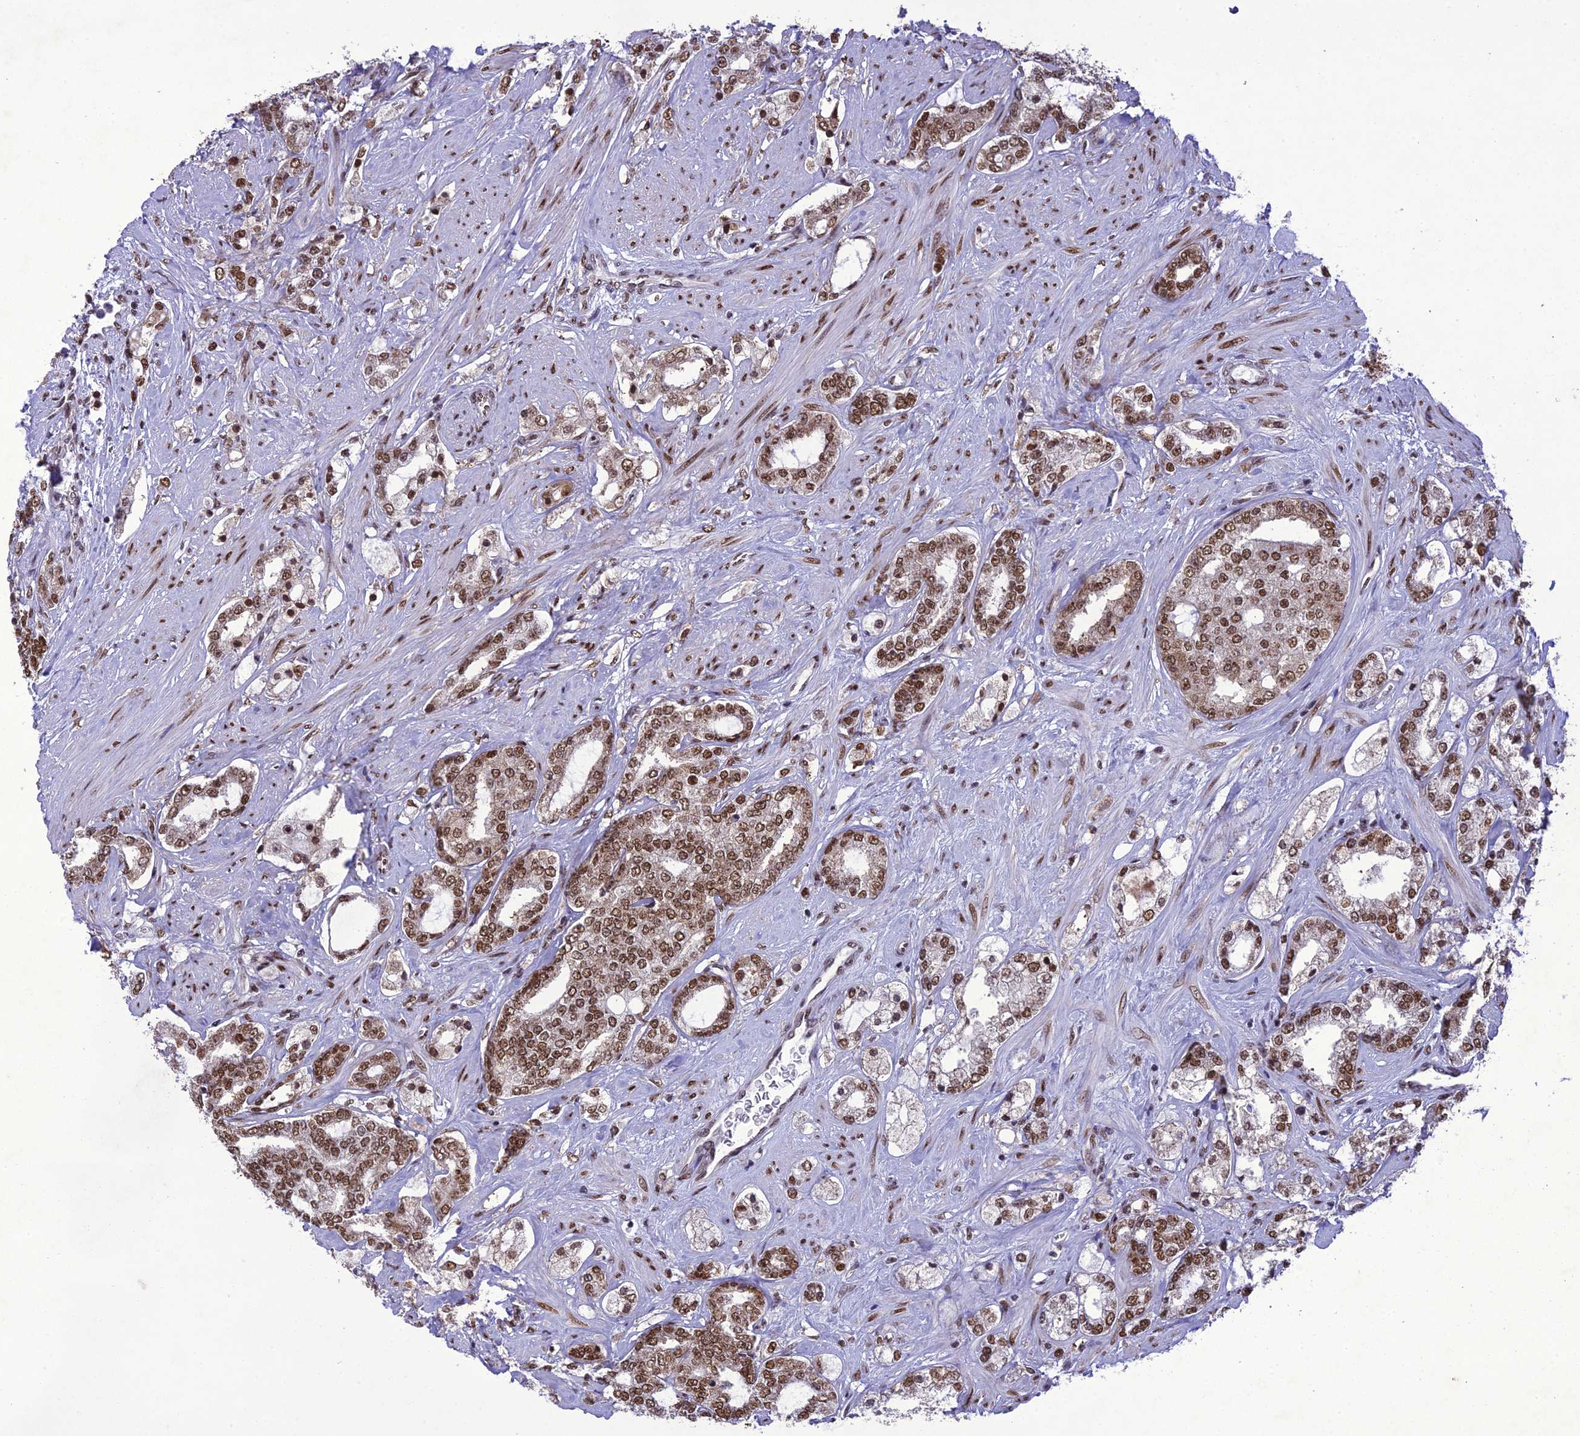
{"staining": {"intensity": "strong", "quantity": ">75%", "location": "nuclear"}, "tissue": "prostate cancer", "cell_type": "Tumor cells", "image_type": "cancer", "snomed": [{"axis": "morphology", "description": "Adenocarcinoma, High grade"}, {"axis": "topography", "description": "Prostate"}], "caption": "Protein analysis of prostate cancer tissue shows strong nuclear staining in approximately >75% of tumor cells.", "gene": "DDX1", "patient": {"sex": "male", "age": 64}}